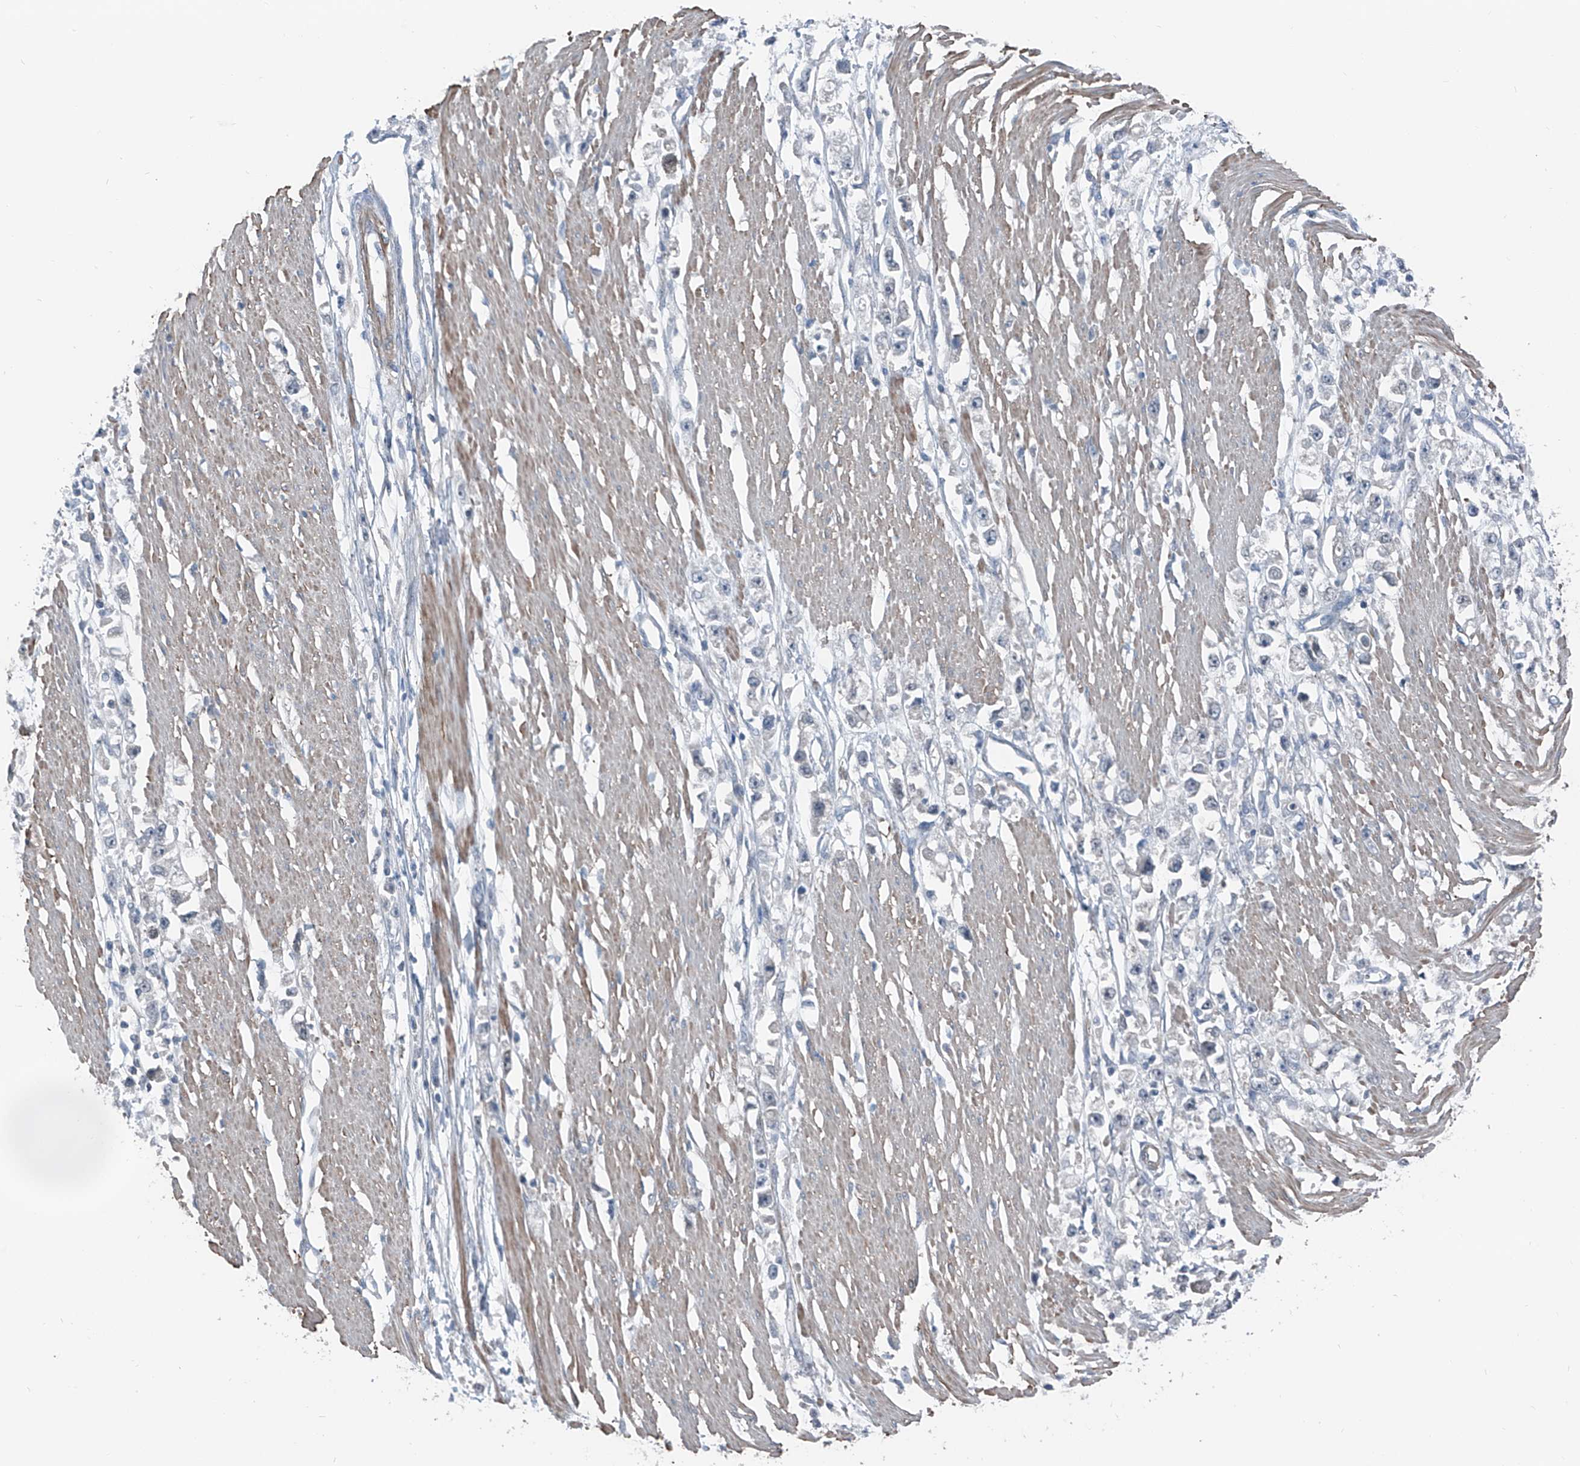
{"staining": {"intensity": "negative", "quantity": "none", "location": "none"}, "tissue": "stomach cancer", "cell_type": "Tumor cells", "image_type": "cancer", "snomed": [{"axis": "morphology", "description": "Adenocarcinoma, NOS"}, {"axis": "topography", "description": "Stomach"}], "caption": "DAB immunohistochemical staining of human stomach cancer (adenocarcinoma) shows no significant expression in tumor cells.", "gene": "HSPB11", "patient": {"sex": "female", "age": 59}}